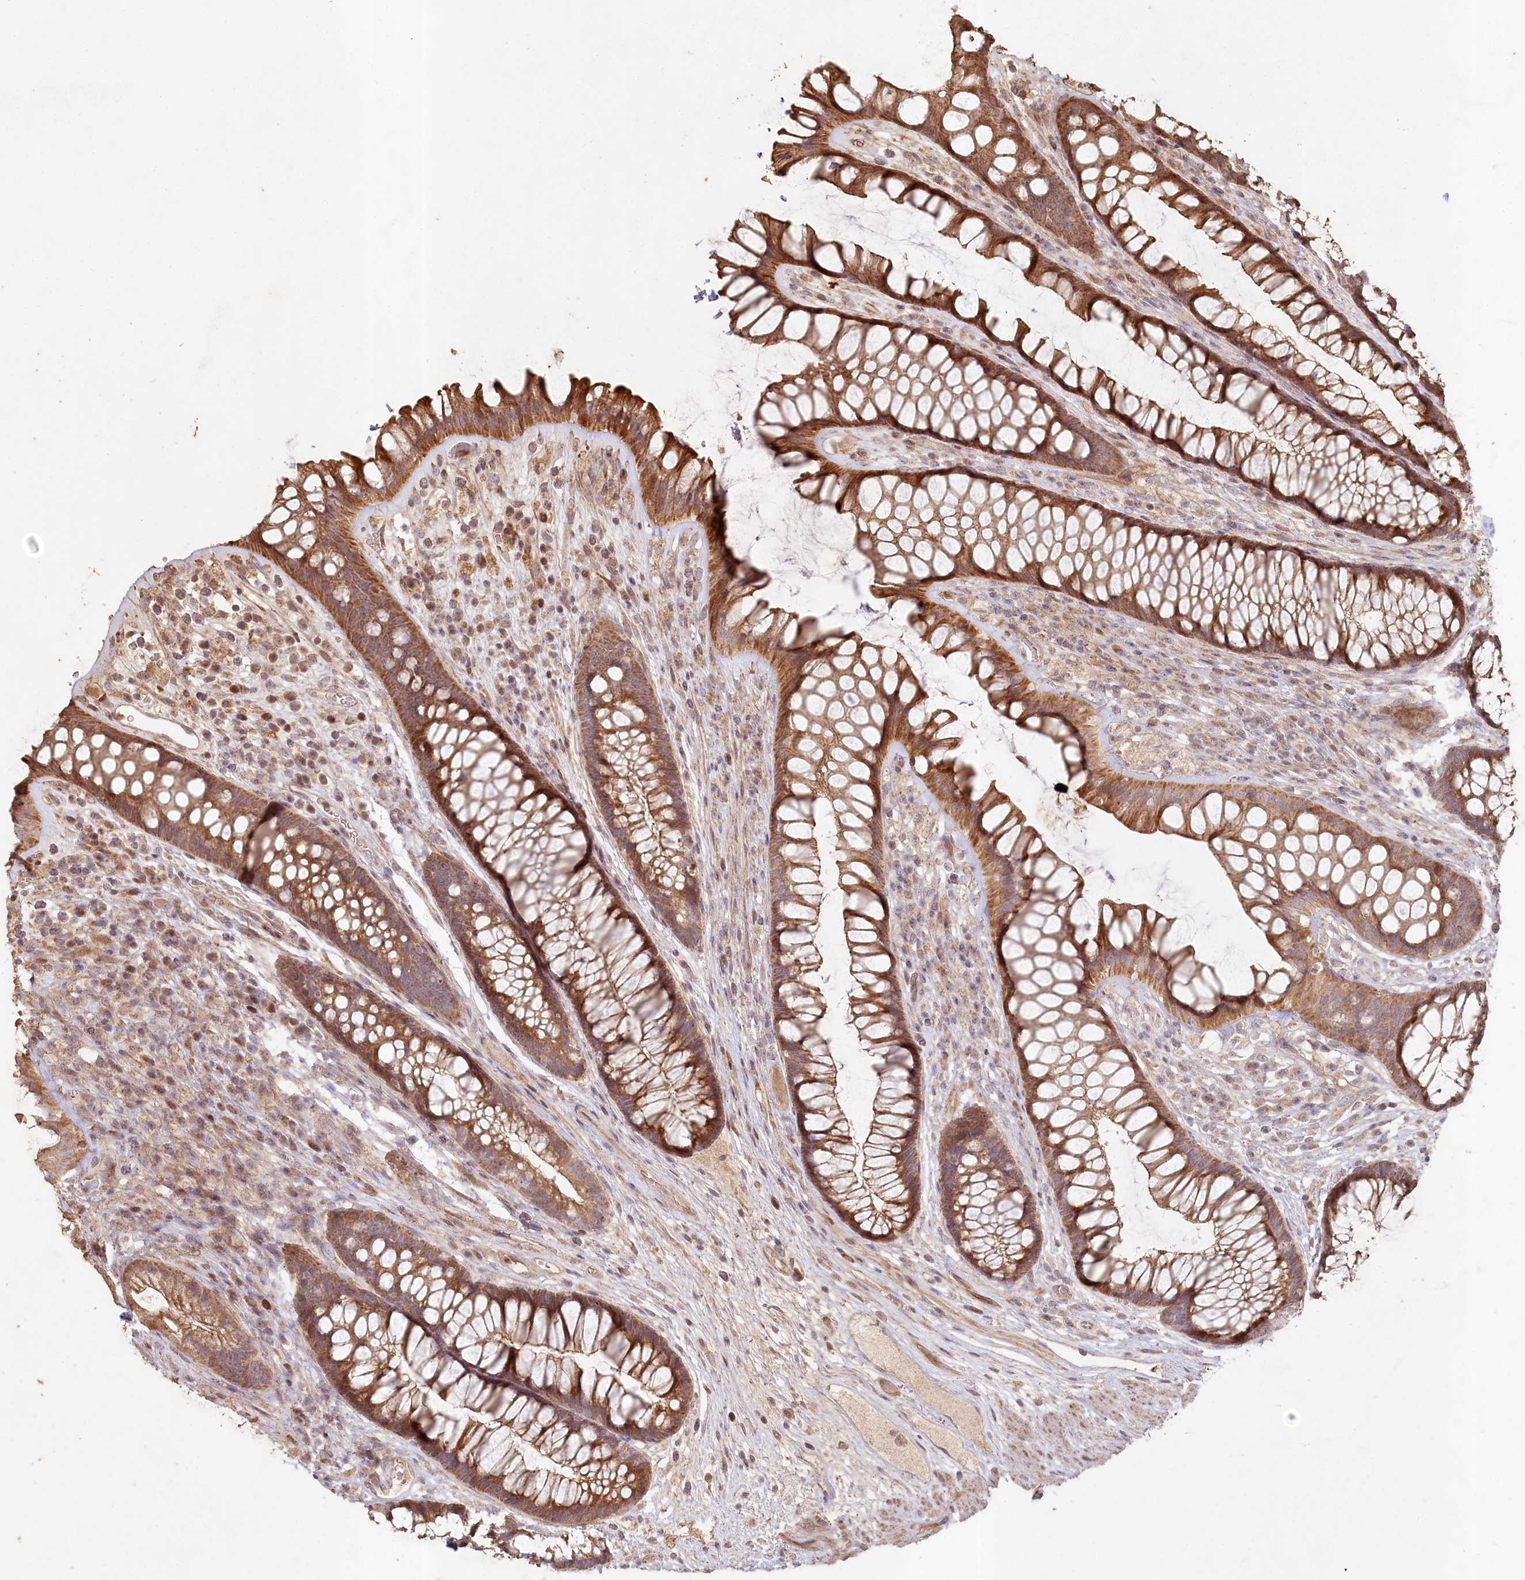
{"staining": {"intensity": "strong", "quantity": ">75%", "location": "cytoplasmic/membranous"}, "tissue": "rectum", "cell_type": "Glandular cells", "image_type": "normal", "snomed": [{"axis": "morphology", "description": "Normal tissue, NOS"}, {"axis": "topography", "description": "Rectum"}], "caption": "IHC photomicrograph of normal rectum stained for a protein (brown), which reveals high levels of strong cytoplasmic/membranous staining in about >75% of glandular cells.", "gene": "HAL", "patient": {"sex": "male", "age": 74}}